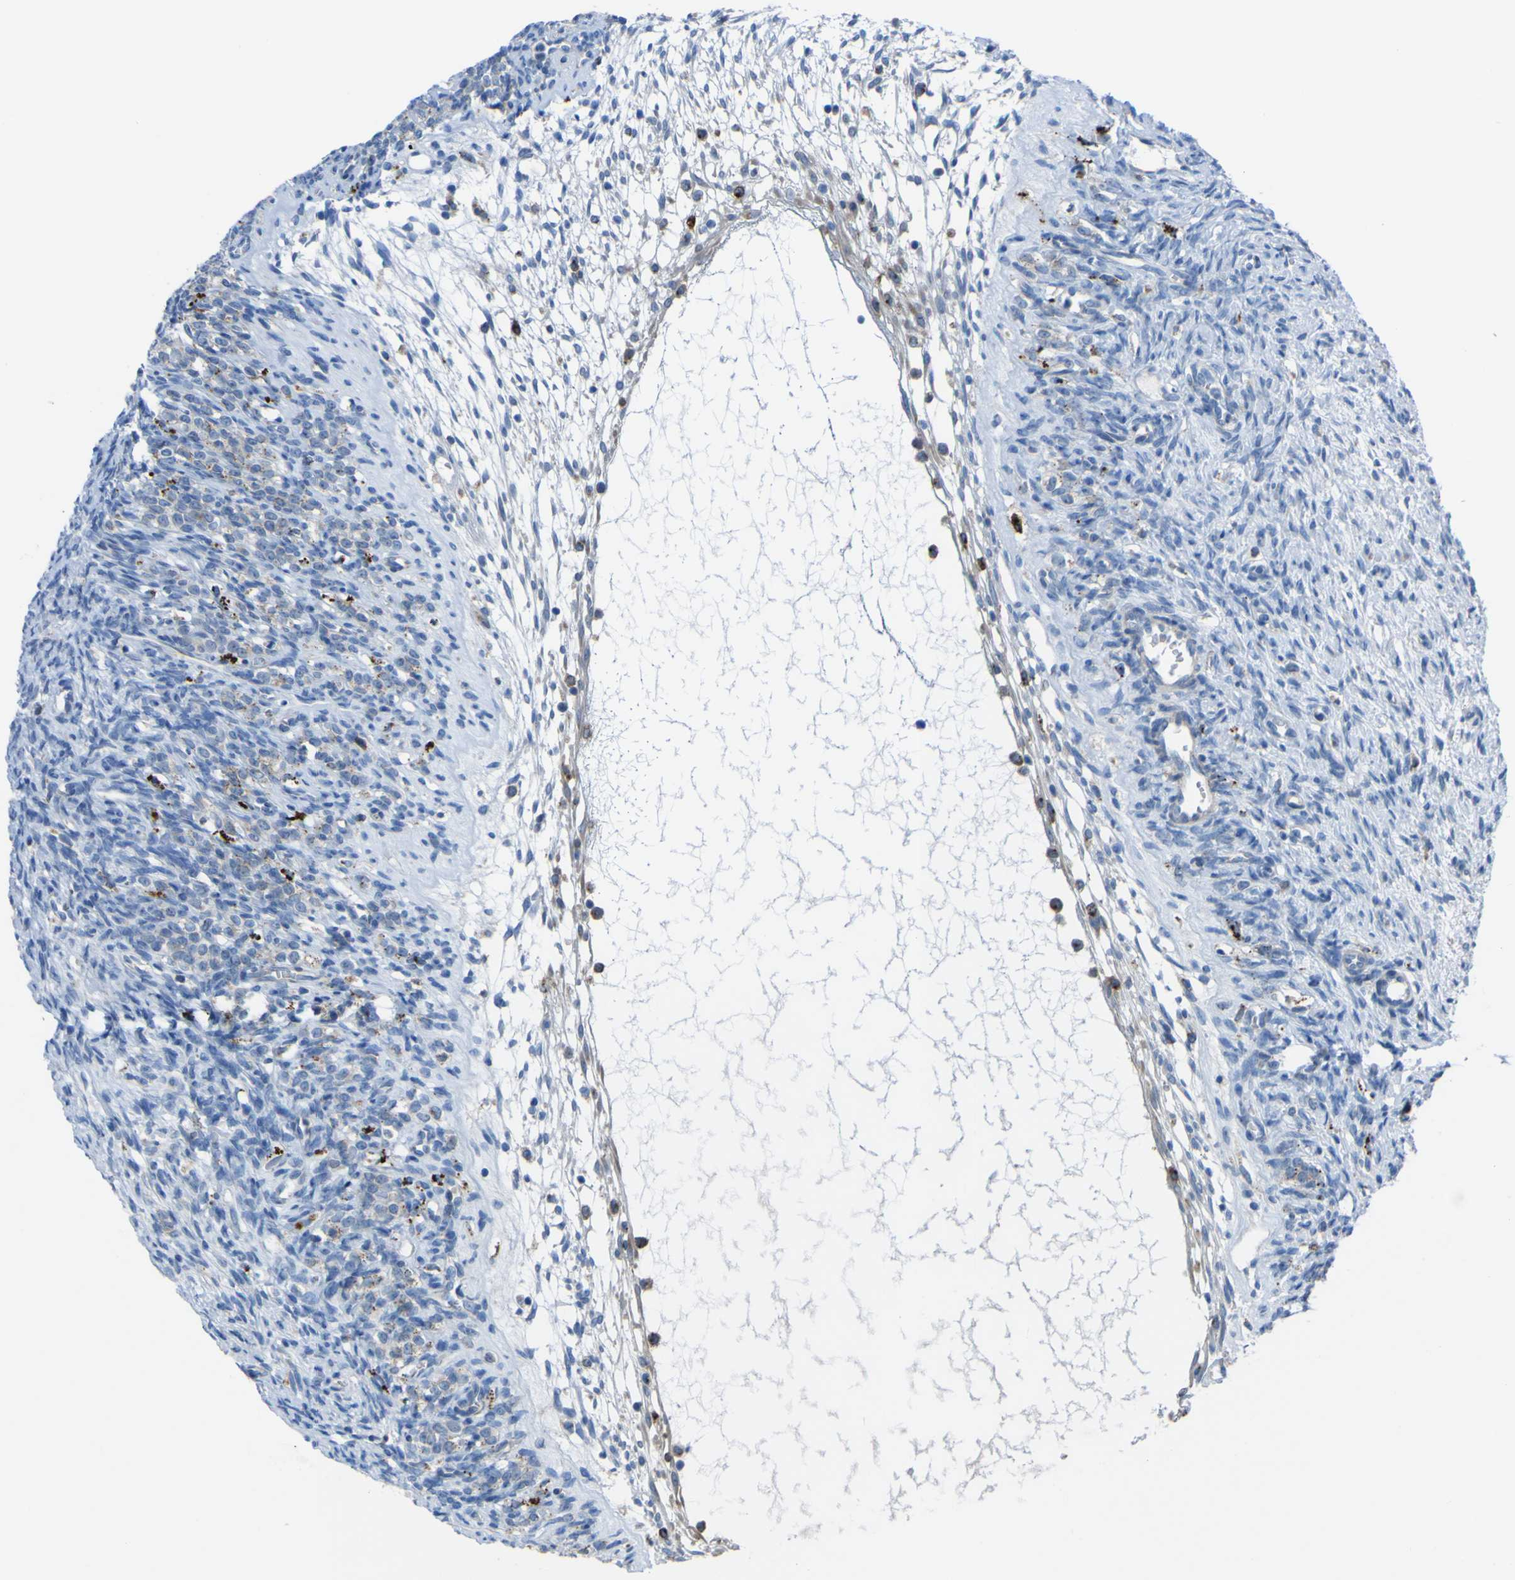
{"staining": {"intensity": "weak", "quantity": "<25%", "location": "cytoplasmic/membranous"}, "tissue": "ovary", "cell_type": "Ovarian stroma cells", "image_type": "normal", "snomed": [{"axis": "morphology", "description": "Normal tissue, NOS"}, {"axis": "topography", "description": "Ovary"}], "caption": "The histopathology image demonstrates no significant staining in ovarian stroma cells of ovary.", "gene": "CST3", "patient": {"sex": "female", "age": 33}}